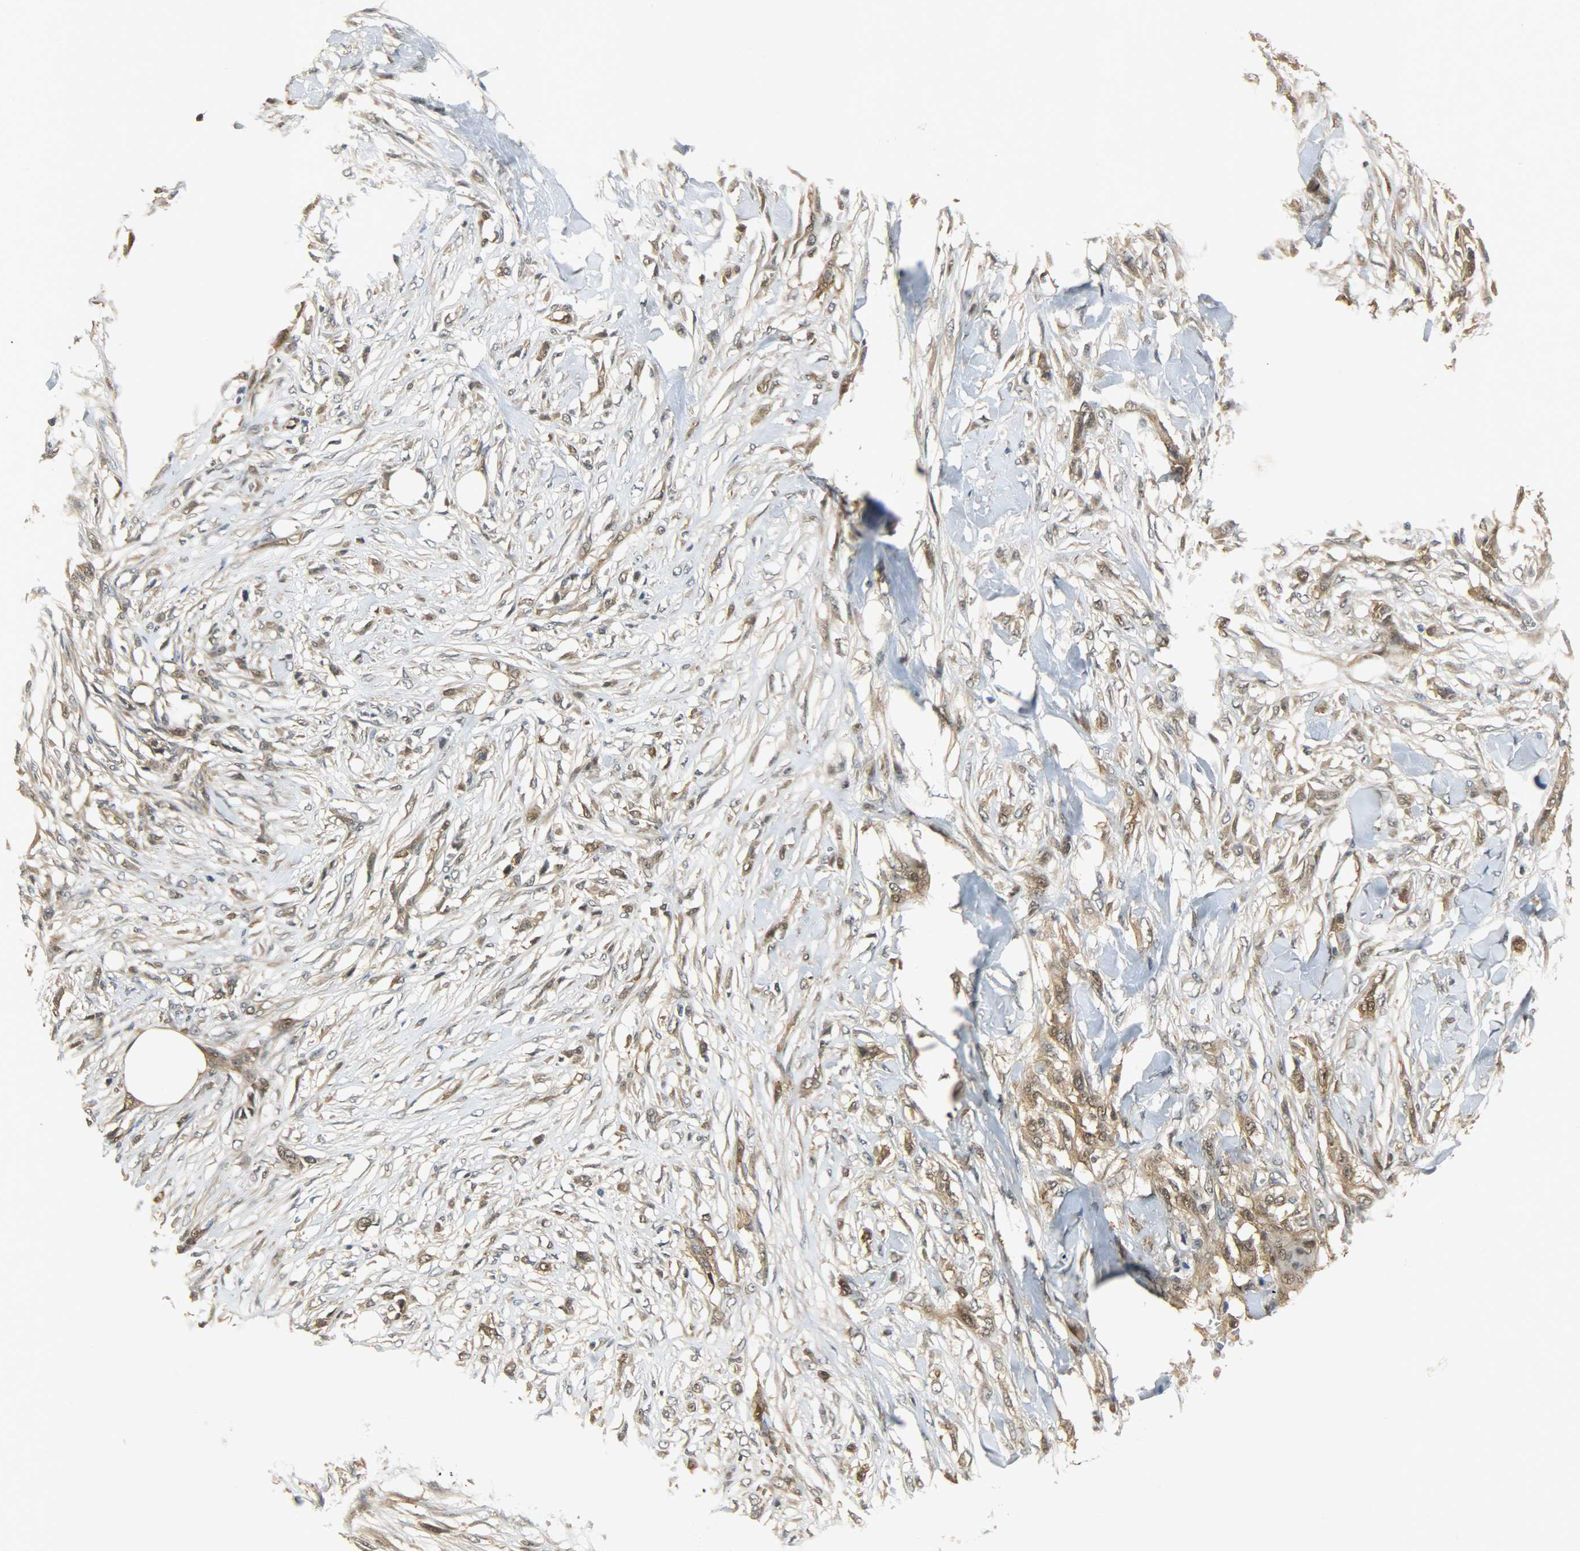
{"staining": {"intensity": "moderate", "quantity": ">75%", "location": "cytoplasmic/membranous,nuclear"}, "tissue": "skin cancer", "cell_type": "Tumor cells", "image_type": "cancer", "snomed": [{"axis": "morphology", "description": "Normal tissue, NOS"}, {"axis": "morphology", "description": "Squamous cell carcinoma, NOS"}, {"axis": "topography", "description": "Skin"}], "caption": "Immunohistochemistry (IHC) of skin cancer (squamous cell carcinoma) displays medium levels of moderate cytoplasmic/membranous and nuclear expression in approximately >75% of tumor cells.", "gene": "EIF4EBP1", "patient": {"sex": "female", "age": 59}}